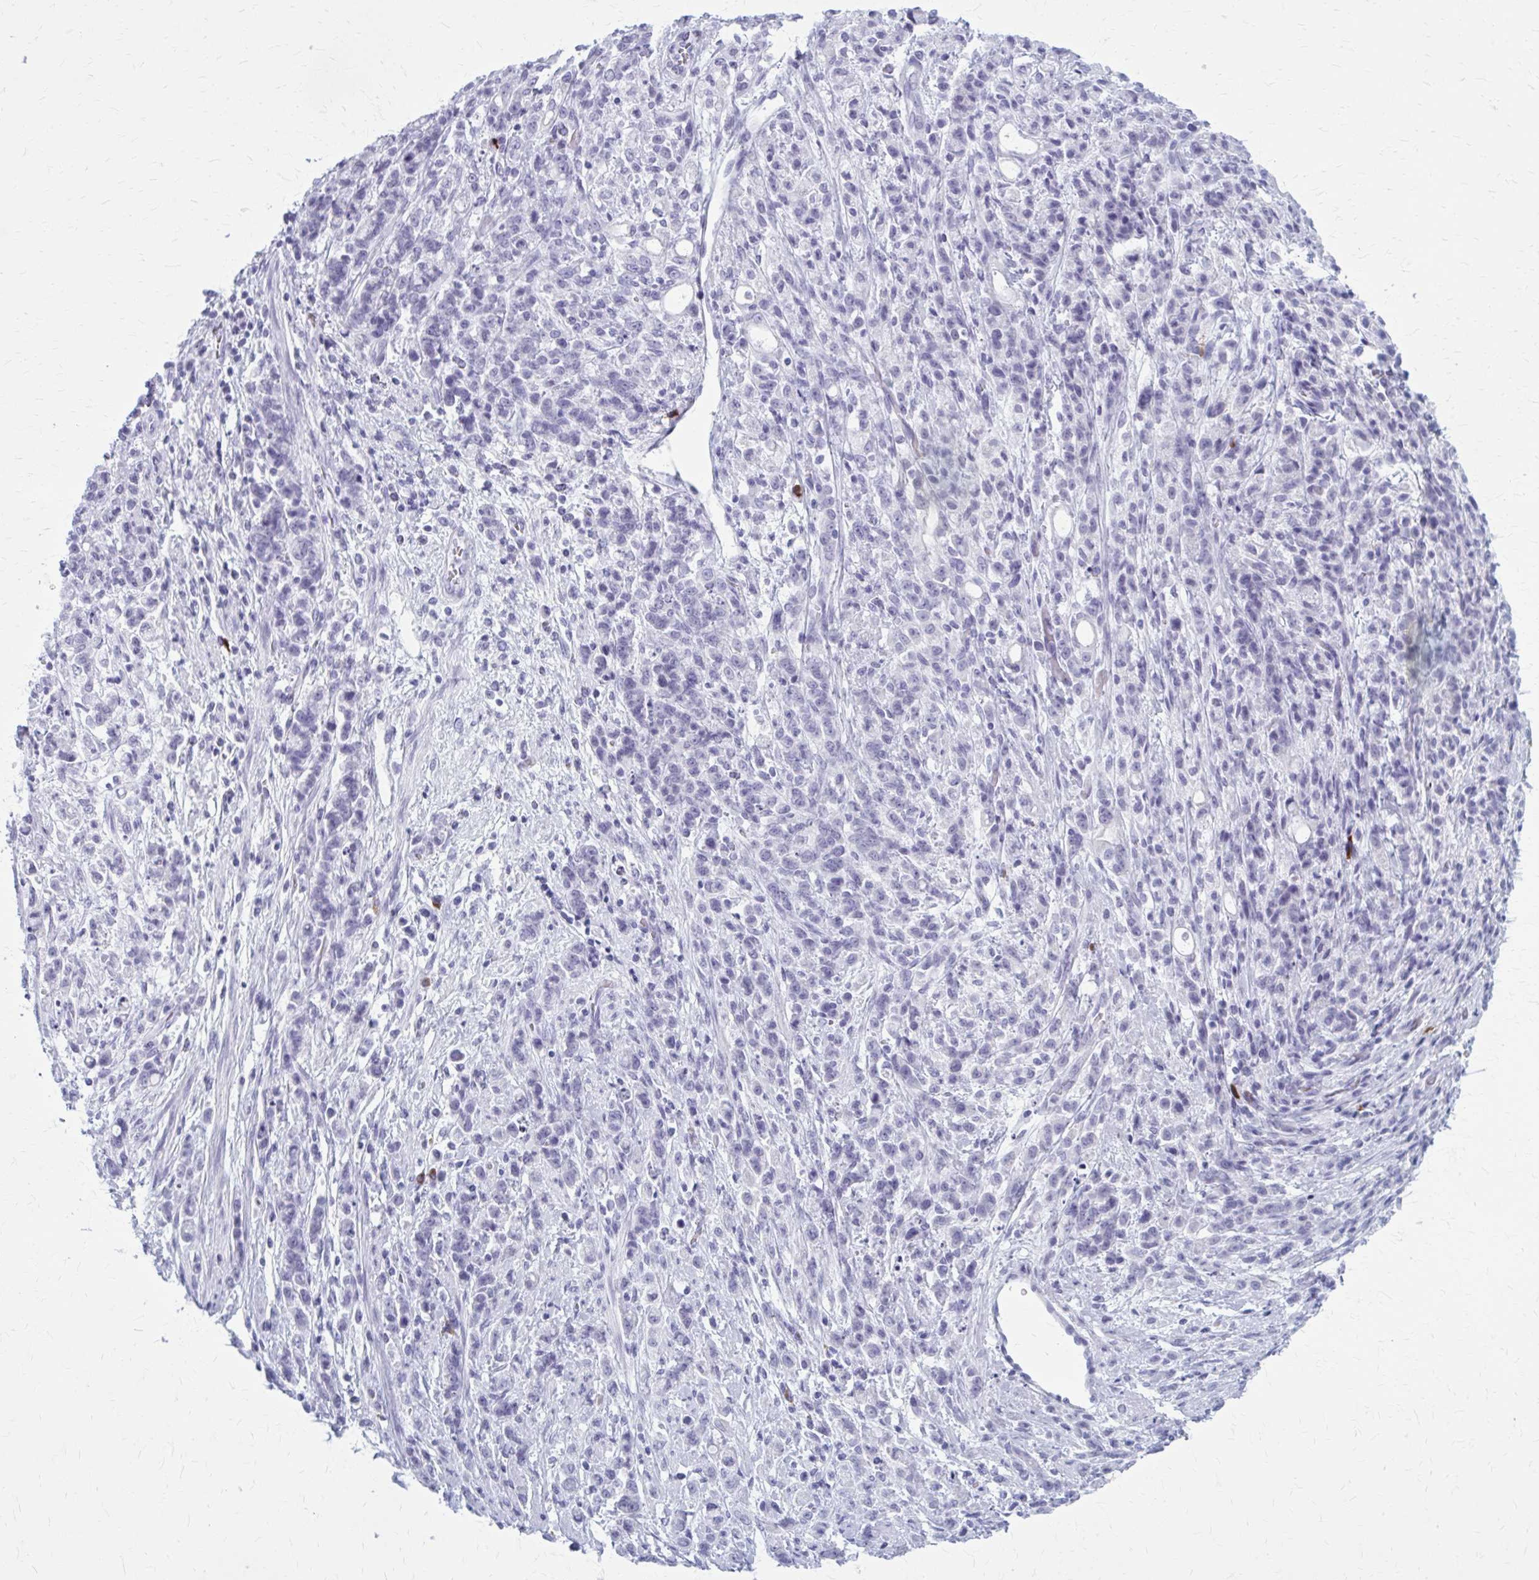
{"staining": {"intensity": "negative", "quantity": "none", "location": "none"}, "tissue": "stomach cancer", "cell_type": "Tumor cells", "image_type": "cancer", "snomed": [{"axis": "morphology", "description": "Adenocarcinoma, NOS"}, {"axis": "topography", "description": "Stomach"}], "caption": "The immunohistochemistry (IHC) photomicrograph has no significant positivity in tumor cells of stomach cancer tissue.", "gene": "ZDHHC7", "patient": {"sex": "female", "age": 60}}